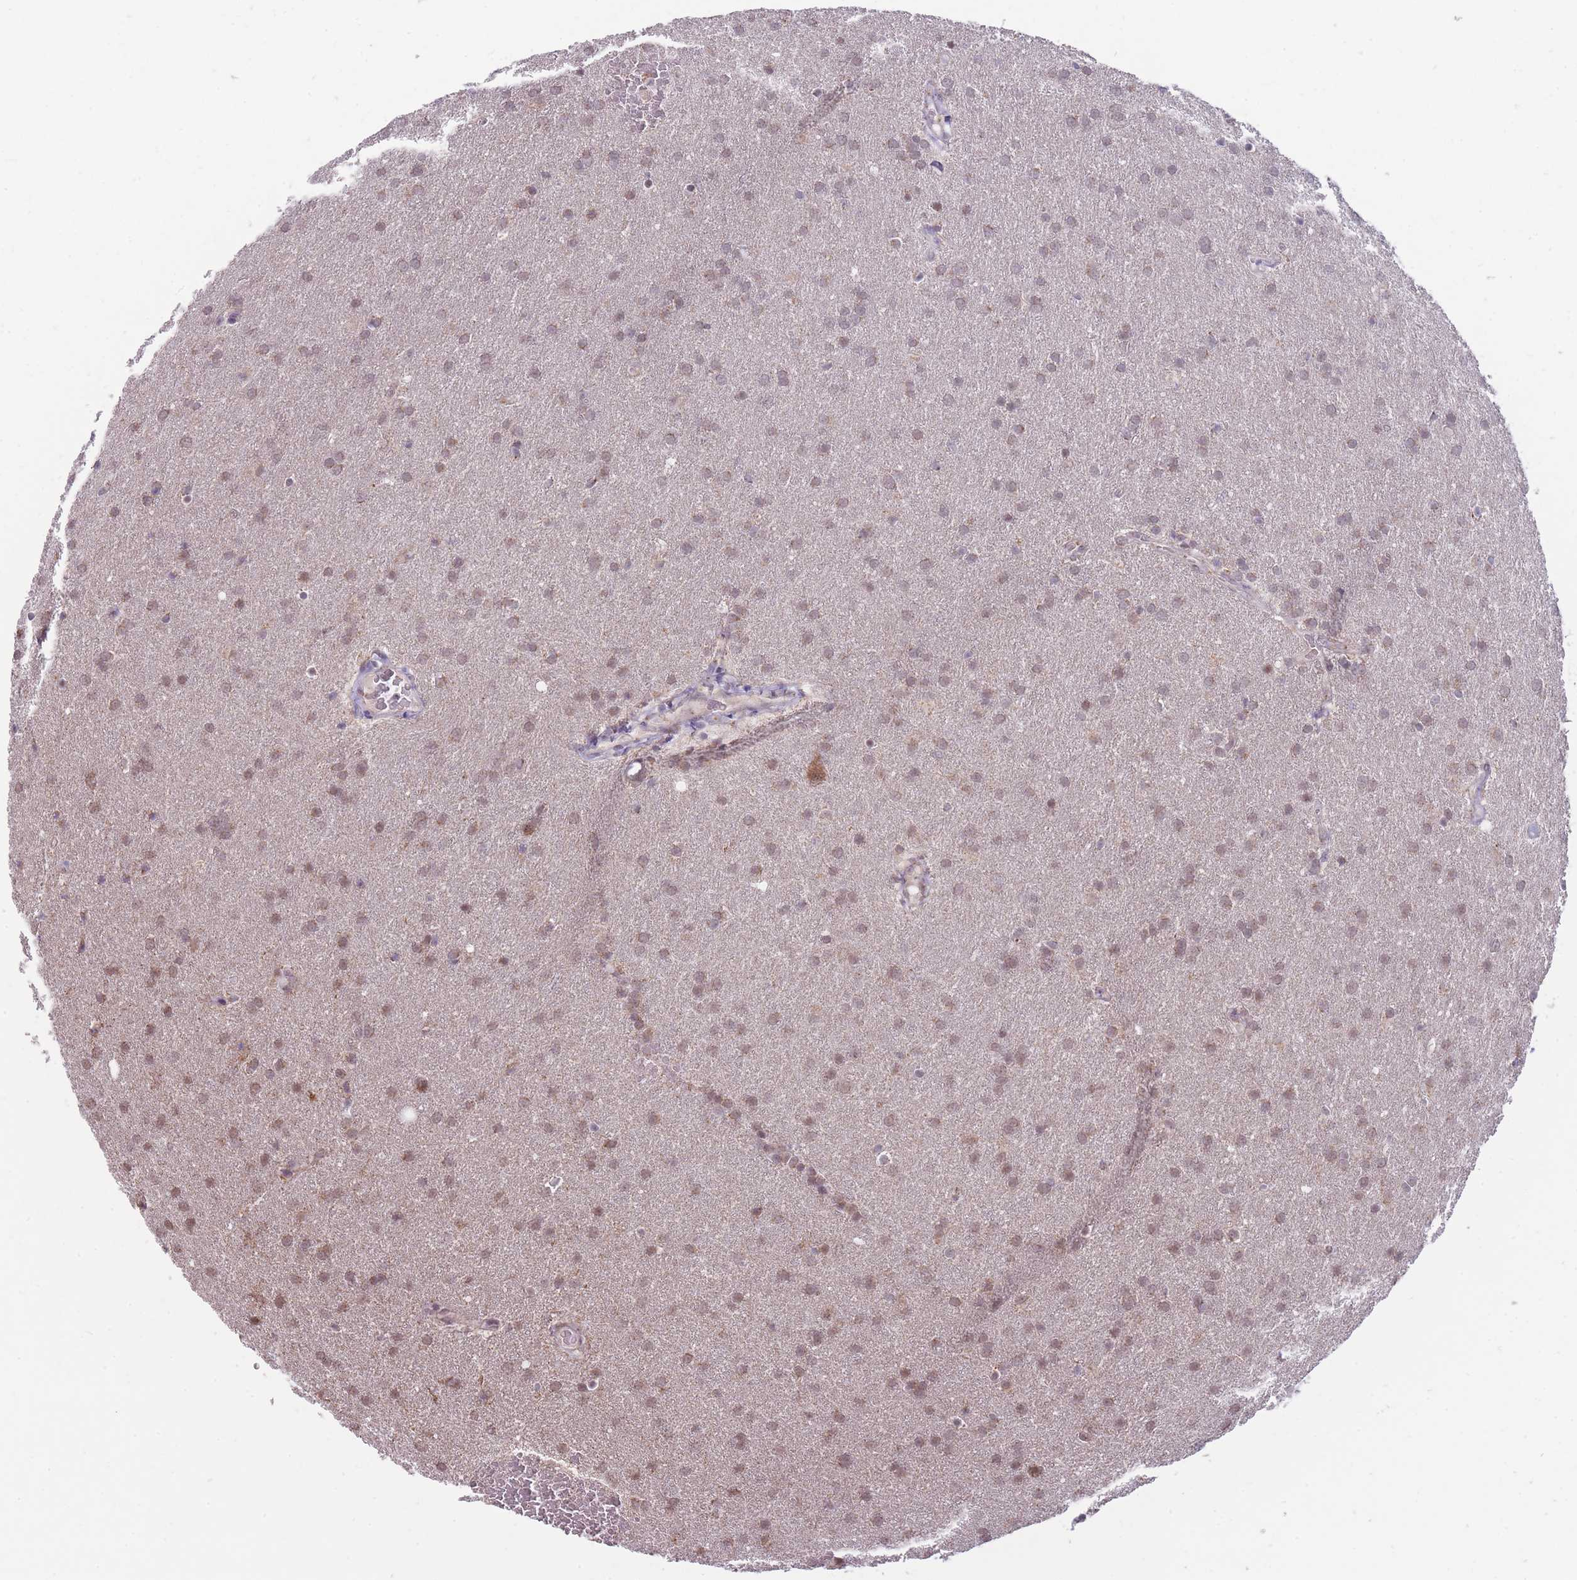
{"staining": {"intensity": "weak", "quantity": "25%-75%", "location": "cytoplasmic/membranous"}, "tissue": "glioma", "cell_type": "Tumor cells", "image_type": "cancer", "snomed": [{"axis": "morphology", "description": "Glioma, malignant, Low grade"}, {"axis": "topography", "description": "Brain"}], "caption": "High-magnification brightfield microscopy of malignant low-grade glioma stained with DAB (3,3'-diaminobenzidine) (brown) and counterstained with hematoxylin (blue). tumor cells exhibit weak cytoplasmic/membranous staining is appreciated in about25%-75% of cells. Nuclei are stained in blue.", "gene": "NELL1", "patient": {"sex": "female", "age": 32}}